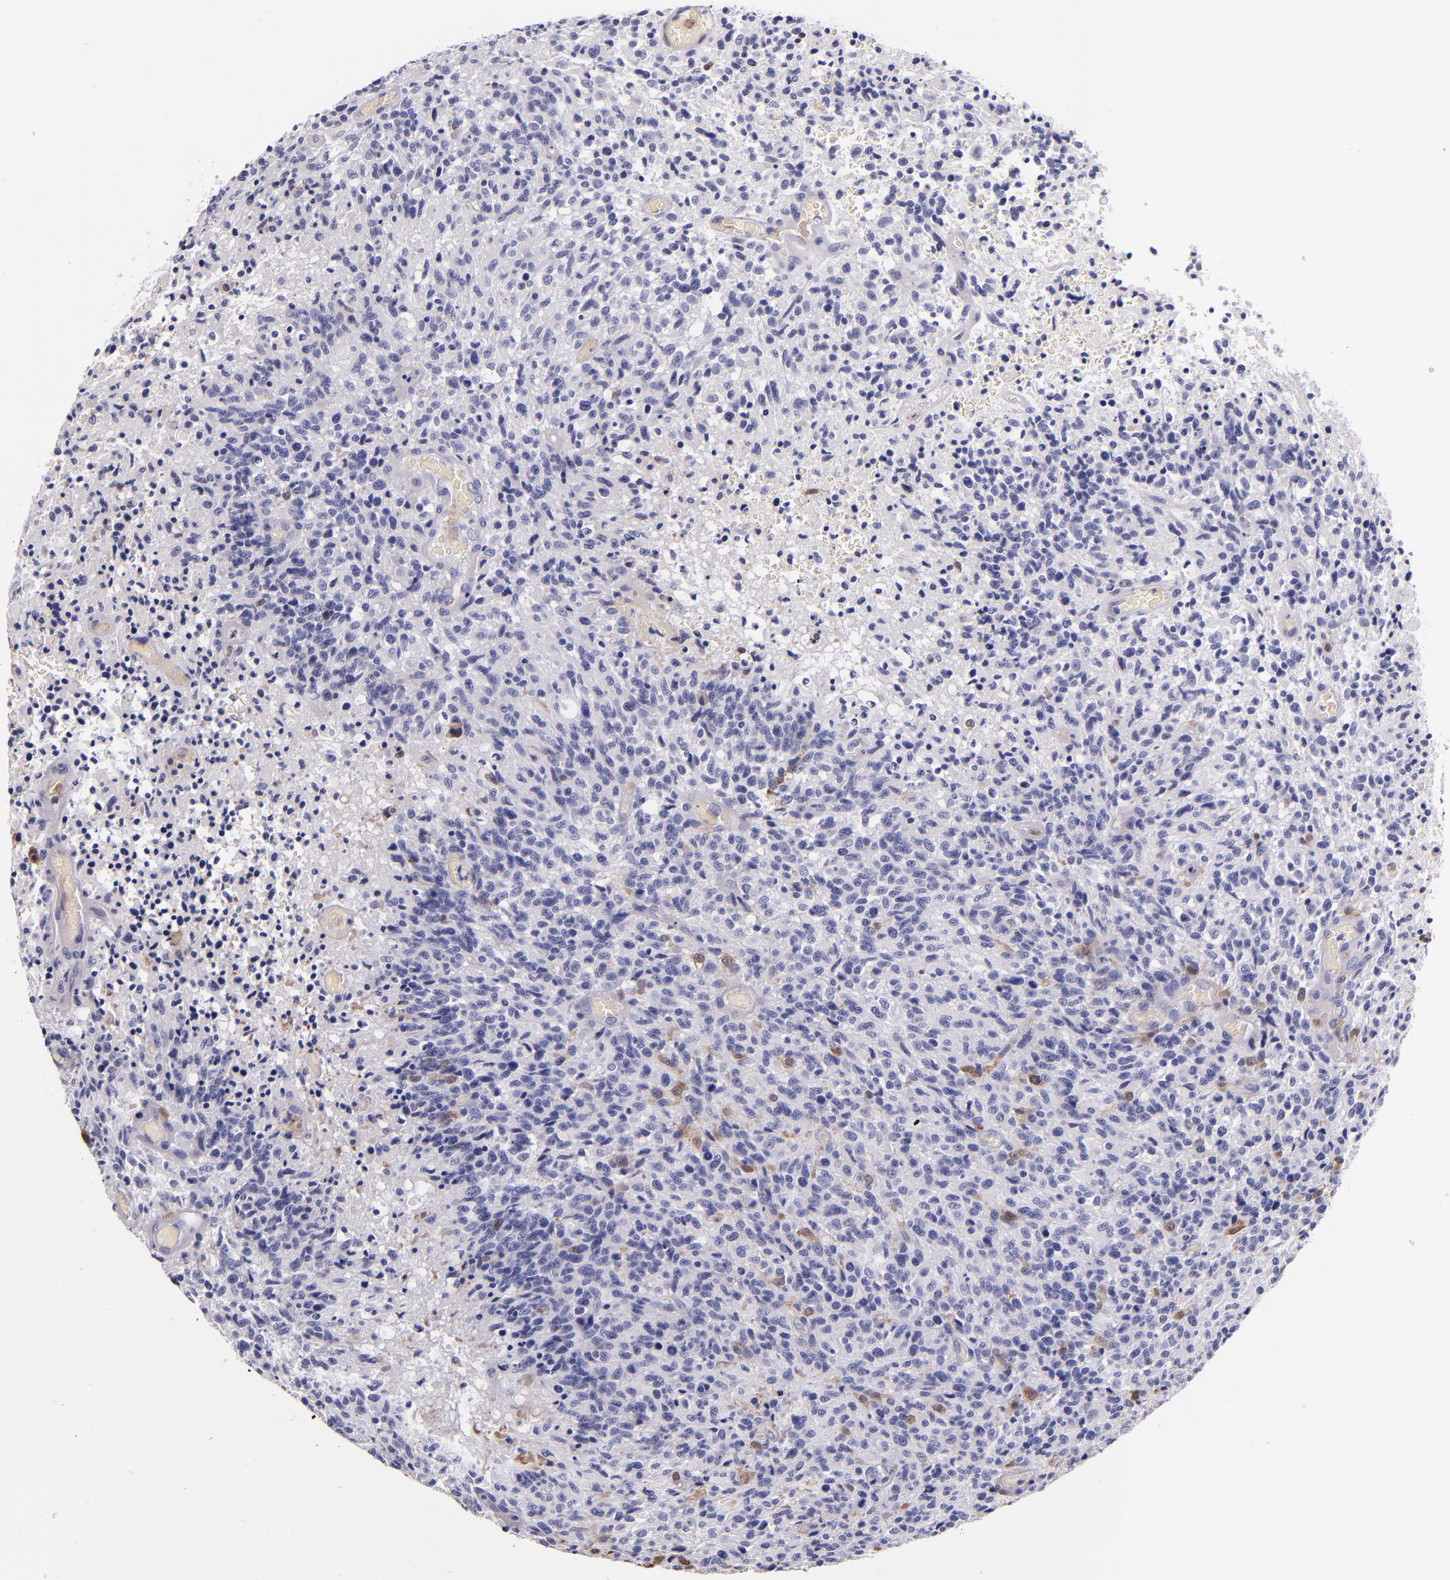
{"staining": {"intensity": "negative", "quantity": "none", "location": "none"}, "tissue": "glioma", "cell_type": "Tumor cells", "image_type": "cancer", "snomed": [{"axis": "morphology", "description": "Glioma, malignant, High grade"}, {"axis": "topography", "description": "Brain"}], "caption": "Tumor cells show no significant expression in glioma.", "gene": "F13A1", "patient": {"sex": "male", "age": 36}}